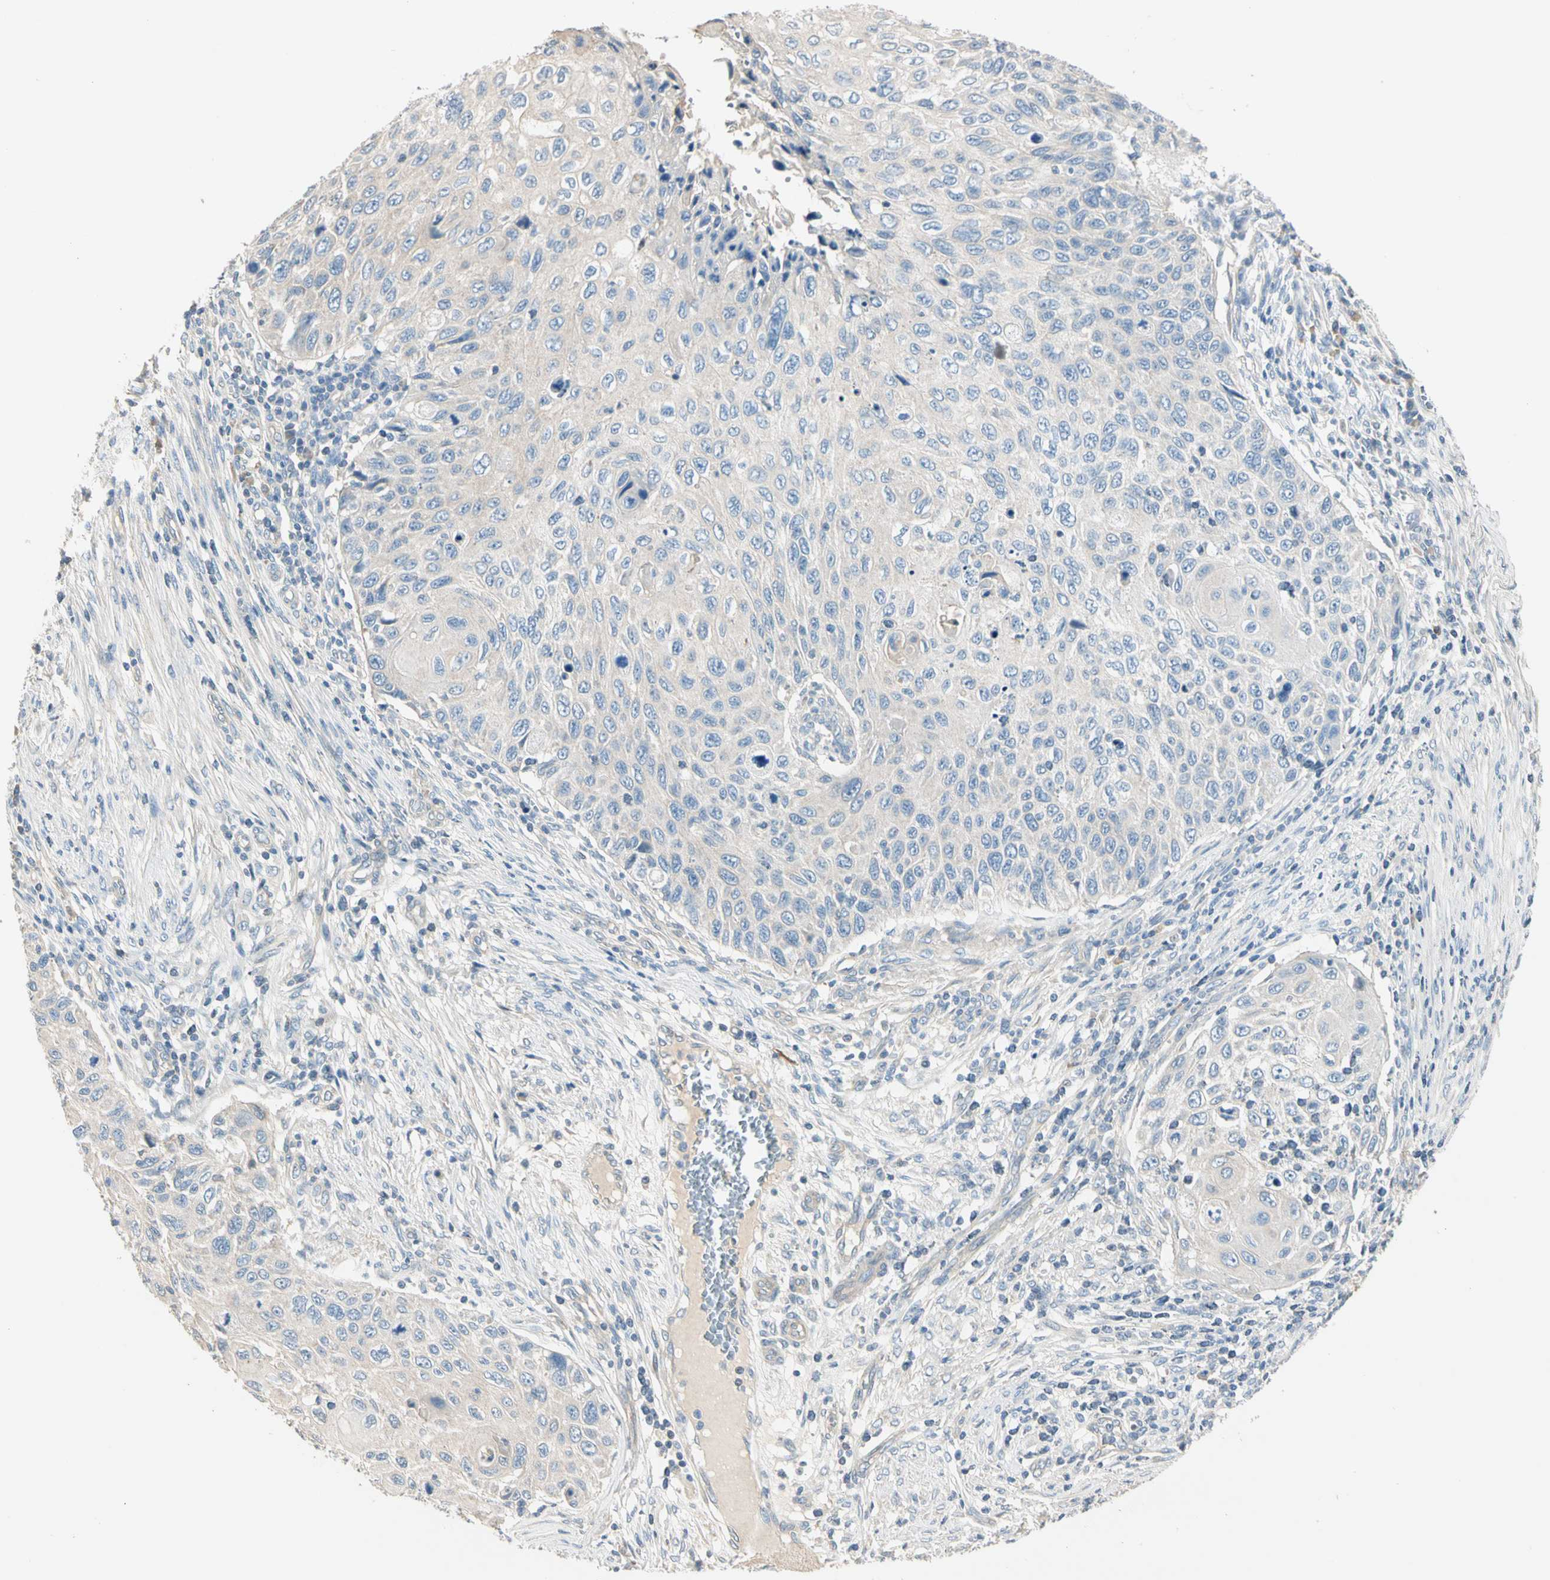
{"staining": {"intensity": "negative", "quantity": "none", "location": "none"}, "tissue": "cervical cancer", "cell_type": "Tumor cells", "image_type": "cancer", "snomed": [{"axis": "morphology", "description": "Squamous cell carcinoma, NOS"}, {"axis": "topography", "description": "Cervix"}], "caption": "IHC histopathology image of neoplastic tissue: human squamous cell carcinoma (cervical) stained with DAB (3,3'-diaminobenzidine) reveals no significant protein positivity in tumor cells. (DAB immunohistochemistry (IHC), high magnification).", "gene": "GPR153", "patient": {"sex": "female", "age": 70}}